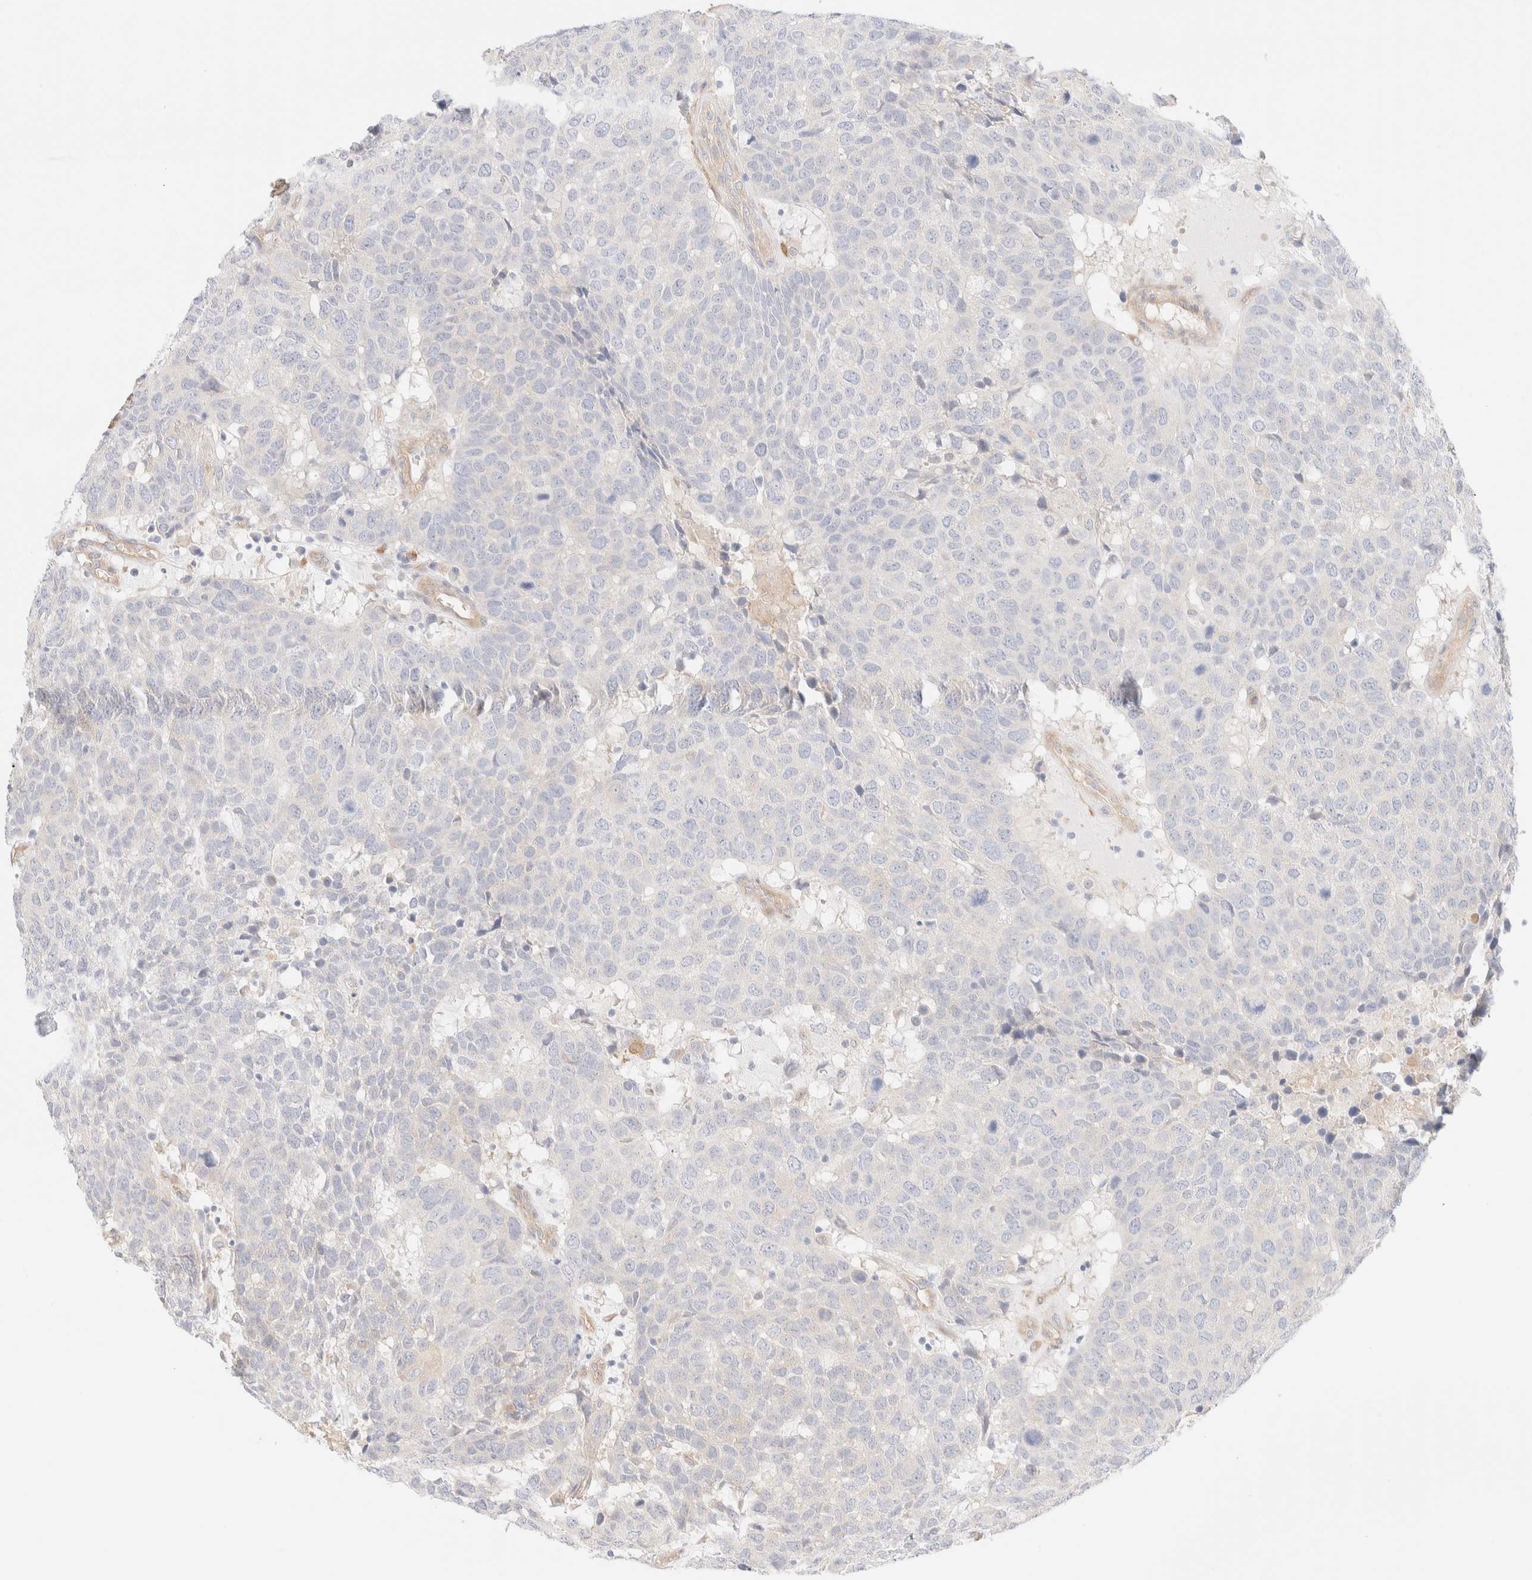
{"staining": {"intensity": "negative", "quantity": "none", "location": "none"}, "tissue": "head and neck cancer", "cell_type": "Tumor cells", "image_type": "cancer", "snomed": [{"axis": "morphology", "description": "Squamous cell carcinoma, NOS"}, {"axis": "topography", "description": "Head-Neck"}], "caption": "An immunohistochemistry image of head and neck cancer is shown. There is no staining in tumor cells of head and neck cancer.", "gene": "NIBAN2", "patient": {"sex": "male", "age": 66}}